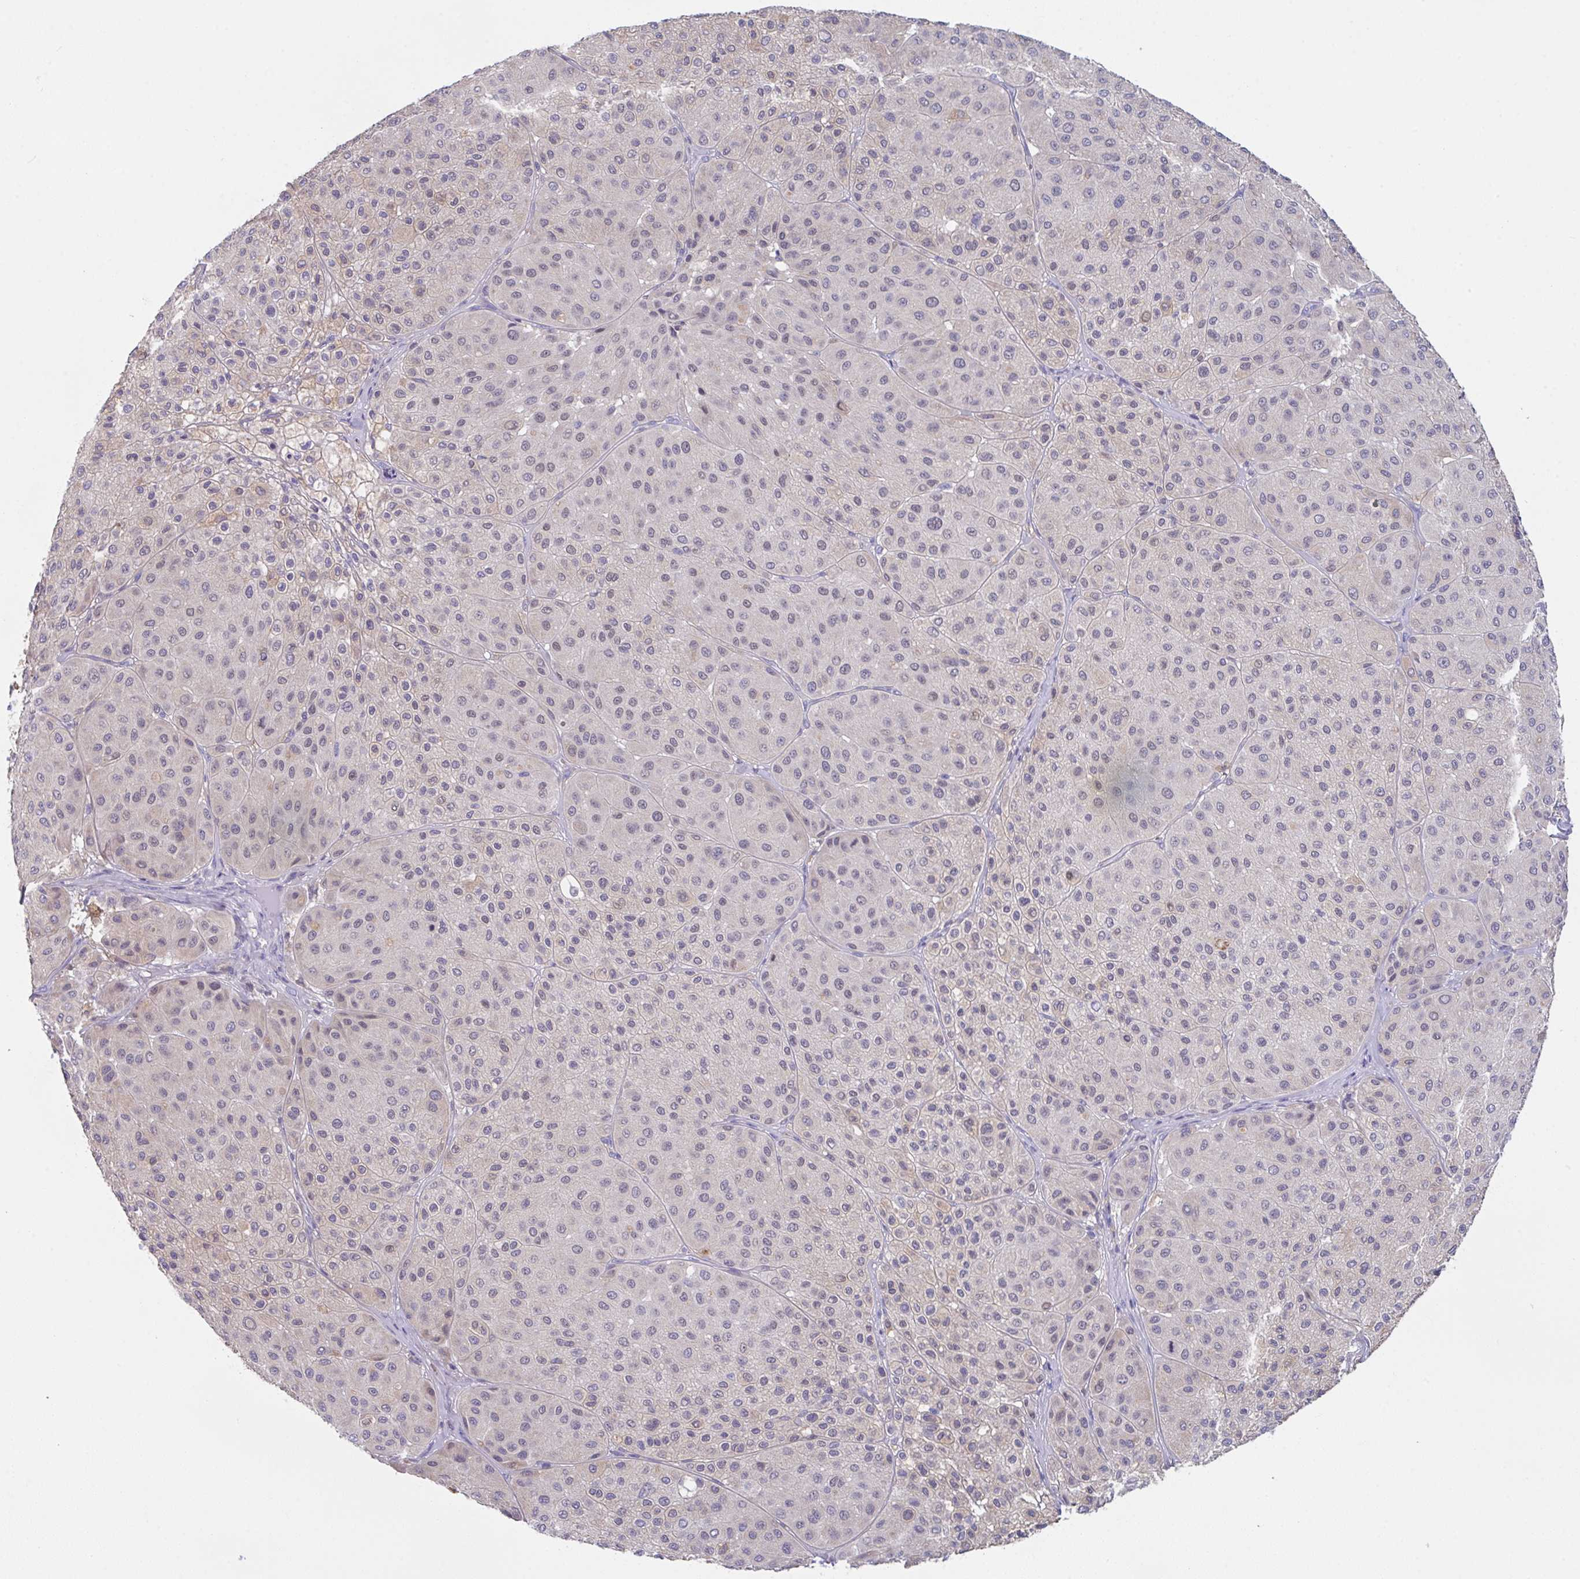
{"staining": {"intensity": "weak", "quantity": "25%-75%", "location": "nuclear"}, "tissue": "melanoma", "cell_type": "Tumor cells", "image_type": "cancer", "snomed": [{"axis": "morphology", "description": "Malignant melanoma, Metastatic site"}, {"axis": "topography", "description": "Smooth muscle"}], "caption": "Weak nuclear positivity for a protein is appreciated in approximately 25%-75% of tumor cells of malignant melanoma (metastatic site) using IHC.", "gene": "TFAP2C", "patient": {"sex": "male", "age": 41}}